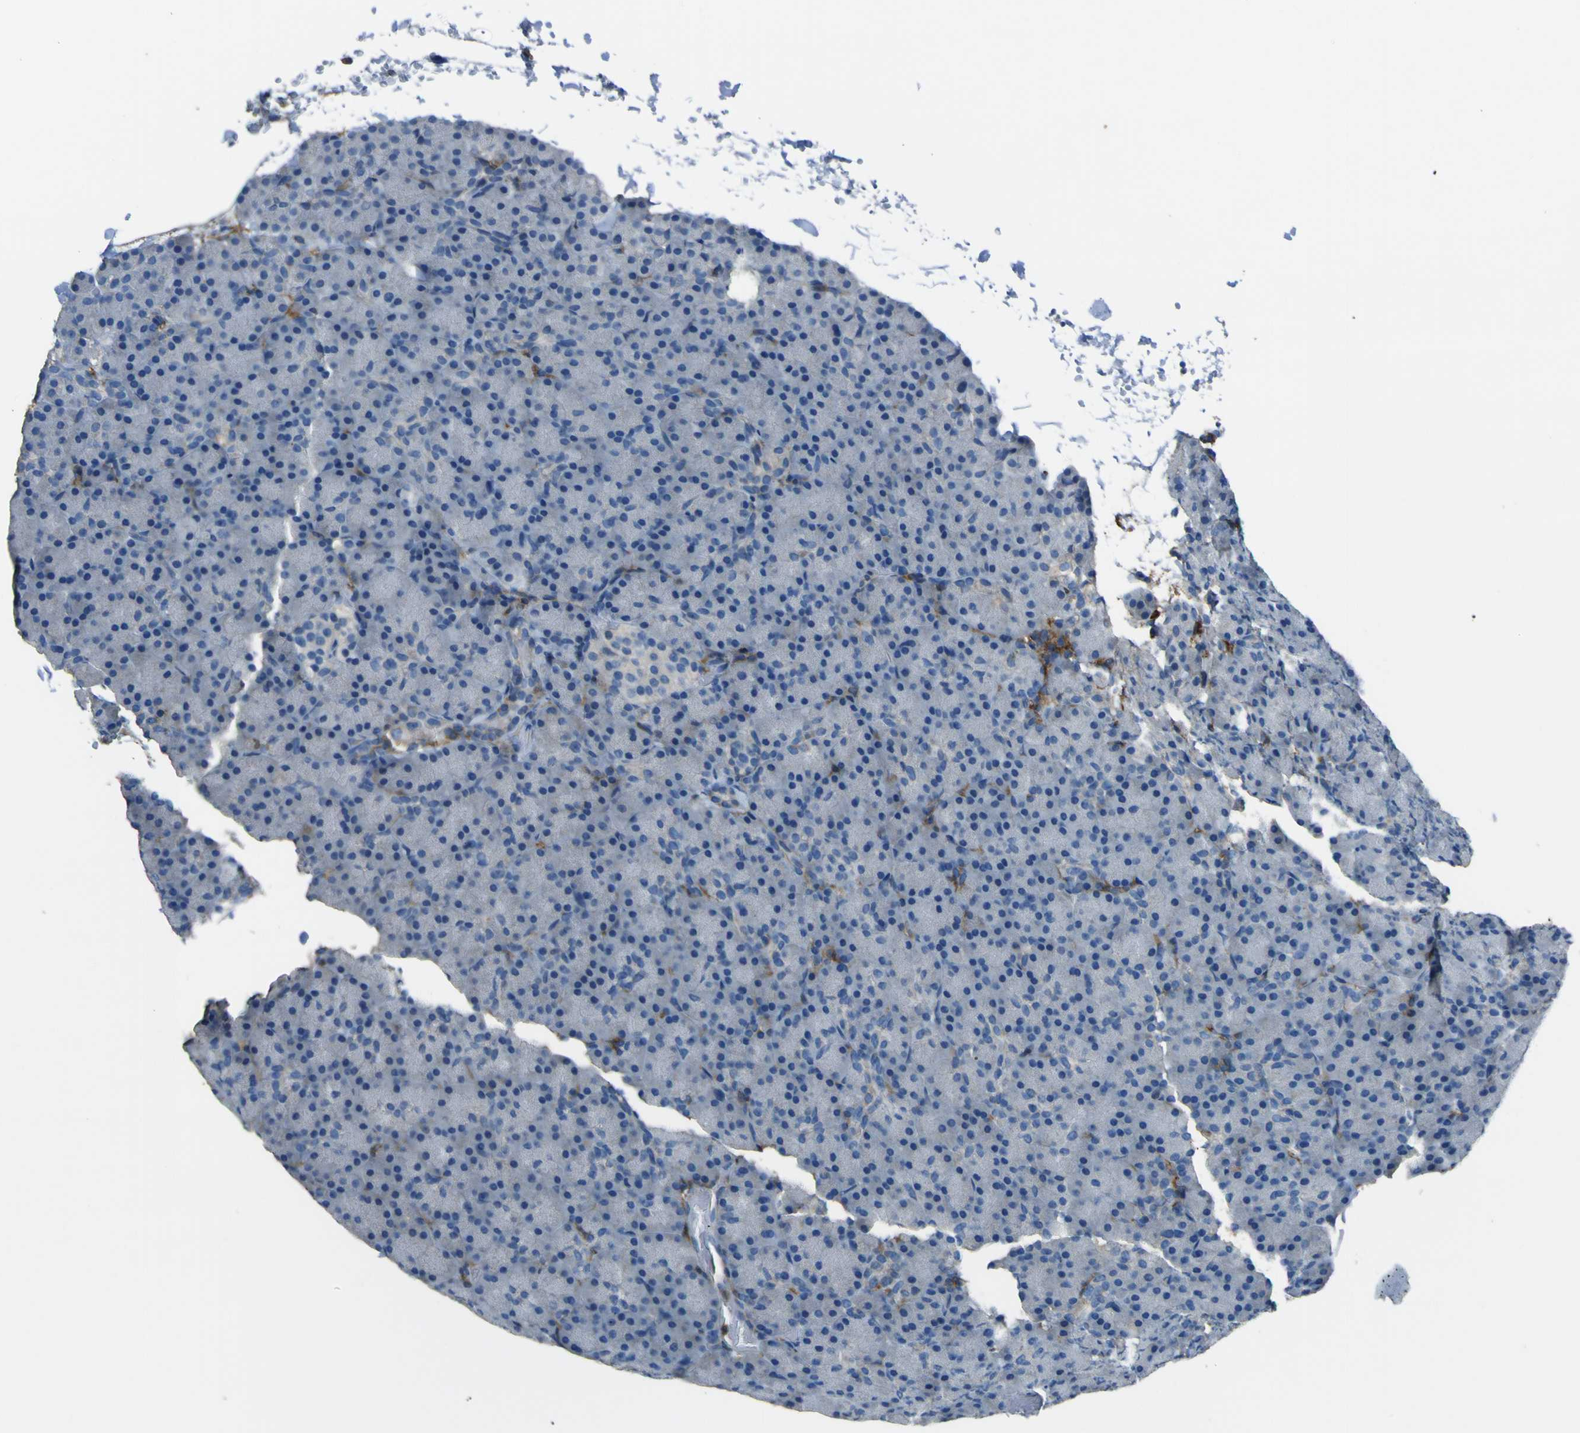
{"staining": {"intensity": "negative", "quantity": "none", "location": "none"}, "tissue": "pancreas", "cell_type": "Exocrine glandular cells", "image_type": "normal", "snomed": [{"axis": "morphology", "description": "Normal tissue, NOS"}, {"axis": "topography", "description": "Pancreas"}], "caption": "Immunohistochemistry (IHC) photomicrograph of normal pancreas: pancreas stained with DAB exhibits no significant protein staining in exocrine glandular cells.", "gene": "LAIR1", "patient": {"sex": "female", "age": 43}}